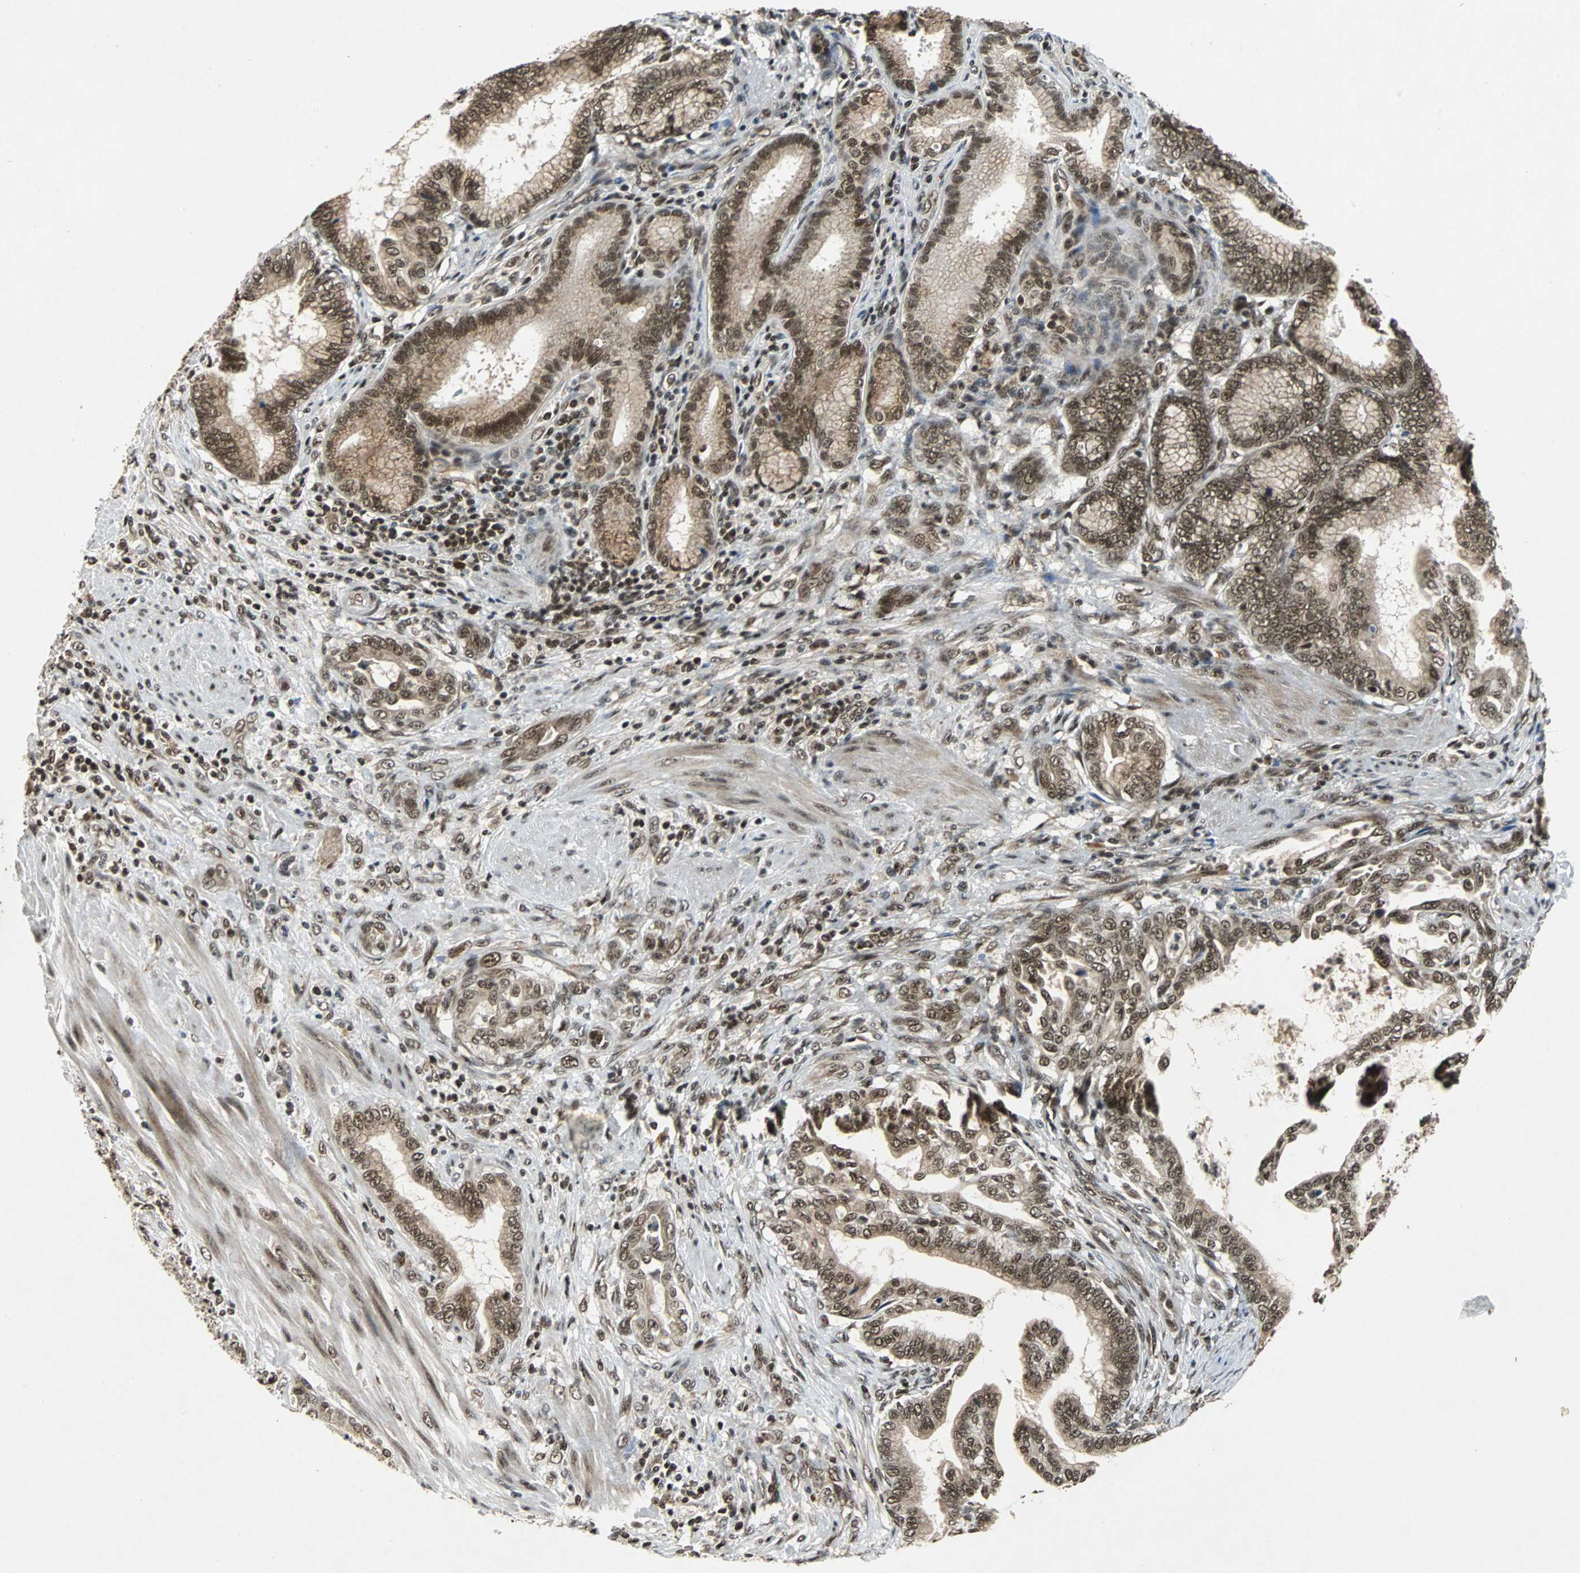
{"staining": {"intensity": "strong", "quantity": ">75%", "location": "nuclear"}, "tissue": "pancreatic cancer", "cell_type": "Tumor cells", "image_type": "cancer", "snomed": [{"axis": "morphology", "description": "Adenocarcinoma, NOS"}, {"axis": "topography", "description": "Pancreas"}], "caption": "Protein staining displays strong nuclear staining in approximately >75% of tumor cells in pancreatic cancer. (brown staining indicates protein expression, while blue staining denotes nuclei).", "gene": "TAF5", "patient": {"sex": "female", "age": 64}}